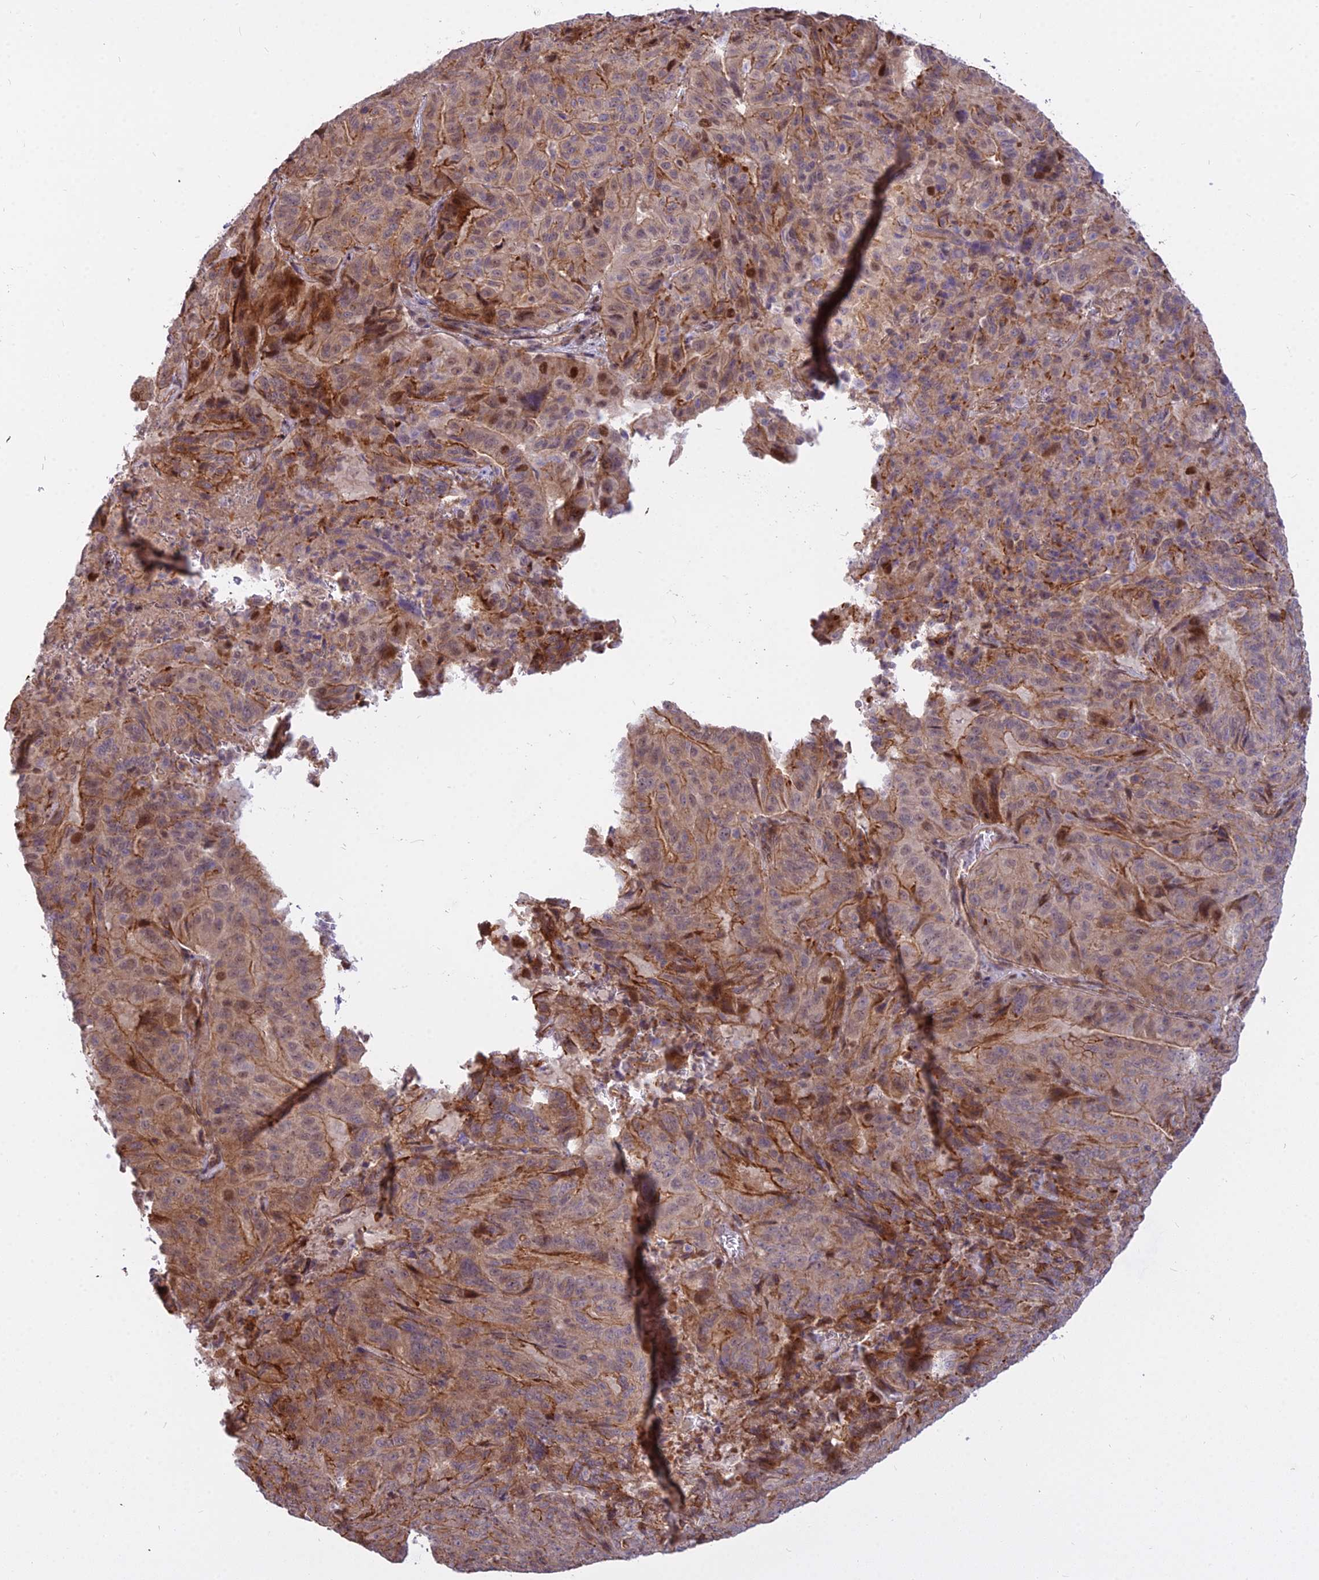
{"staining": {"intensity": "moderate", "quantity": ">75%", "location": "cytoplasmic/membranous"}, "tissue": "pancreatic cancer", "cell_type": "Tumor cells", "image_type": "cancer", "snomed": [{"axis": "morphology", "description": "Adenocarcinoma, NOS"}, {"axis": "topography", "description": "Pancreas"}], "caption": "Moderate cytoplasmic/membranous expression for a protein is present in about >75% of tumor cells of pancreatic cancer using immunohistochemistry.", "gene": "GLYATL3", "patient": {"sex": "male", "age": 63}}